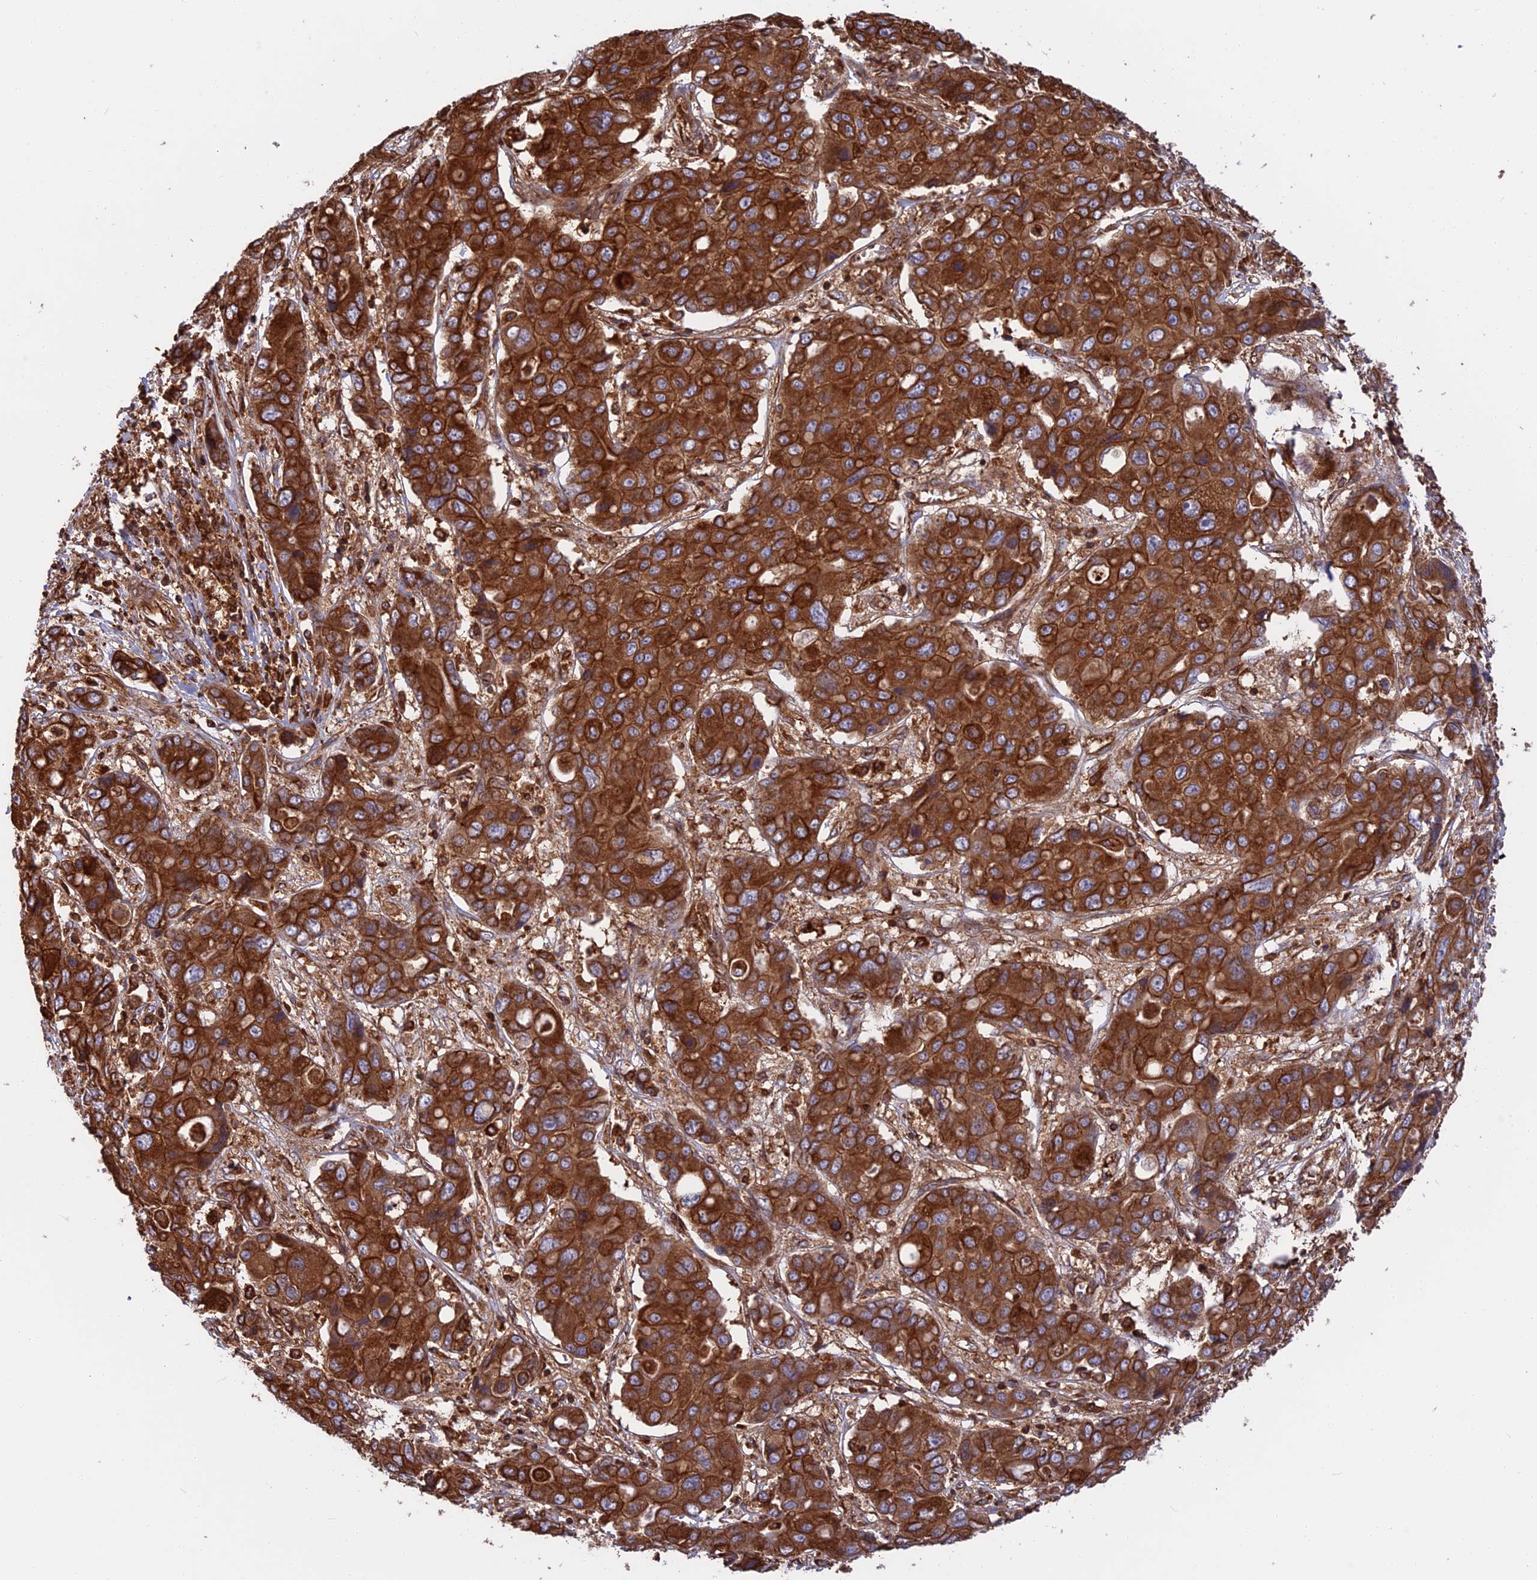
{"staining": {"intensity": "strong", "quantity": ">75%", "location": "cytoplasmic/membranous"}, "tissue": "liver cancer", "cell_type": "Tumor cells", "image_type": "cancer", "snomed": [{"axis": "morphology", "description": "Cholangiocarcinoma"}, {"axis": "topography", "description": "Liver"}], "caption": "Protein analysis of cholangiocarcinoma (liver) tissue reveals strong cytoplasmic/membranous positivity in about >75% of tumor cells.", "gene": "WDR1", "patient": {"sex": "male", "age": 67}}